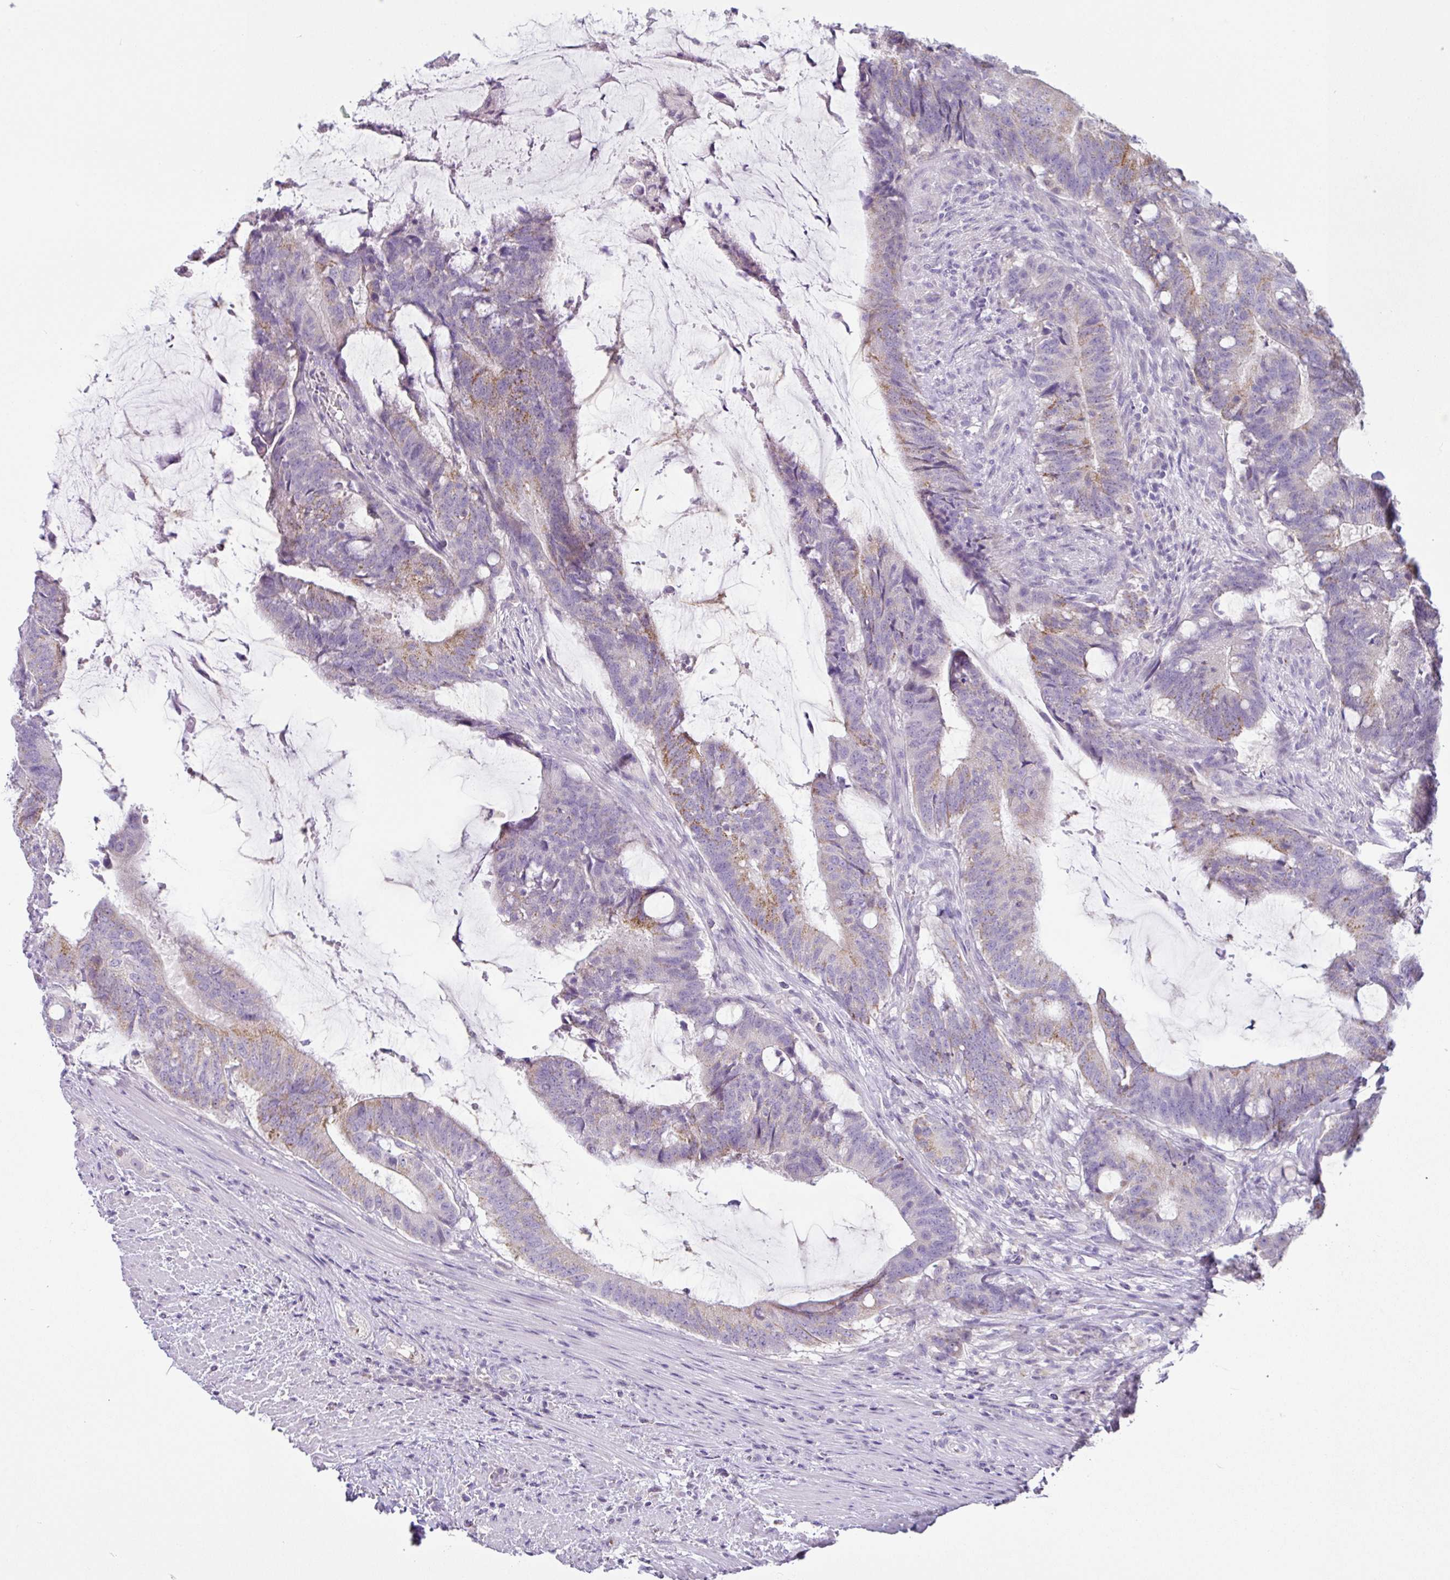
{"staining": {"intensity": "moderate", "quantity": "<25%", "location": "cytoplasmic/membranous"}, "tissue": "colorectal cancer", "cell_type": "Tumor cells", "image_type": "cancer", "snomed": [{"axis": "morphology", "description": "Adenocarcinoma, NOS"}, {"axis": "topography", "description": "Colon"}], "caption": "This is a micrograph of immunohistochemistry staining of colorectal adenocarcinoma, which shows moderate expression in the cytoplasmic/membranous of tumor cells.", "gene": "HMCN2", "patient": {"sex": "female", "age": 43}}